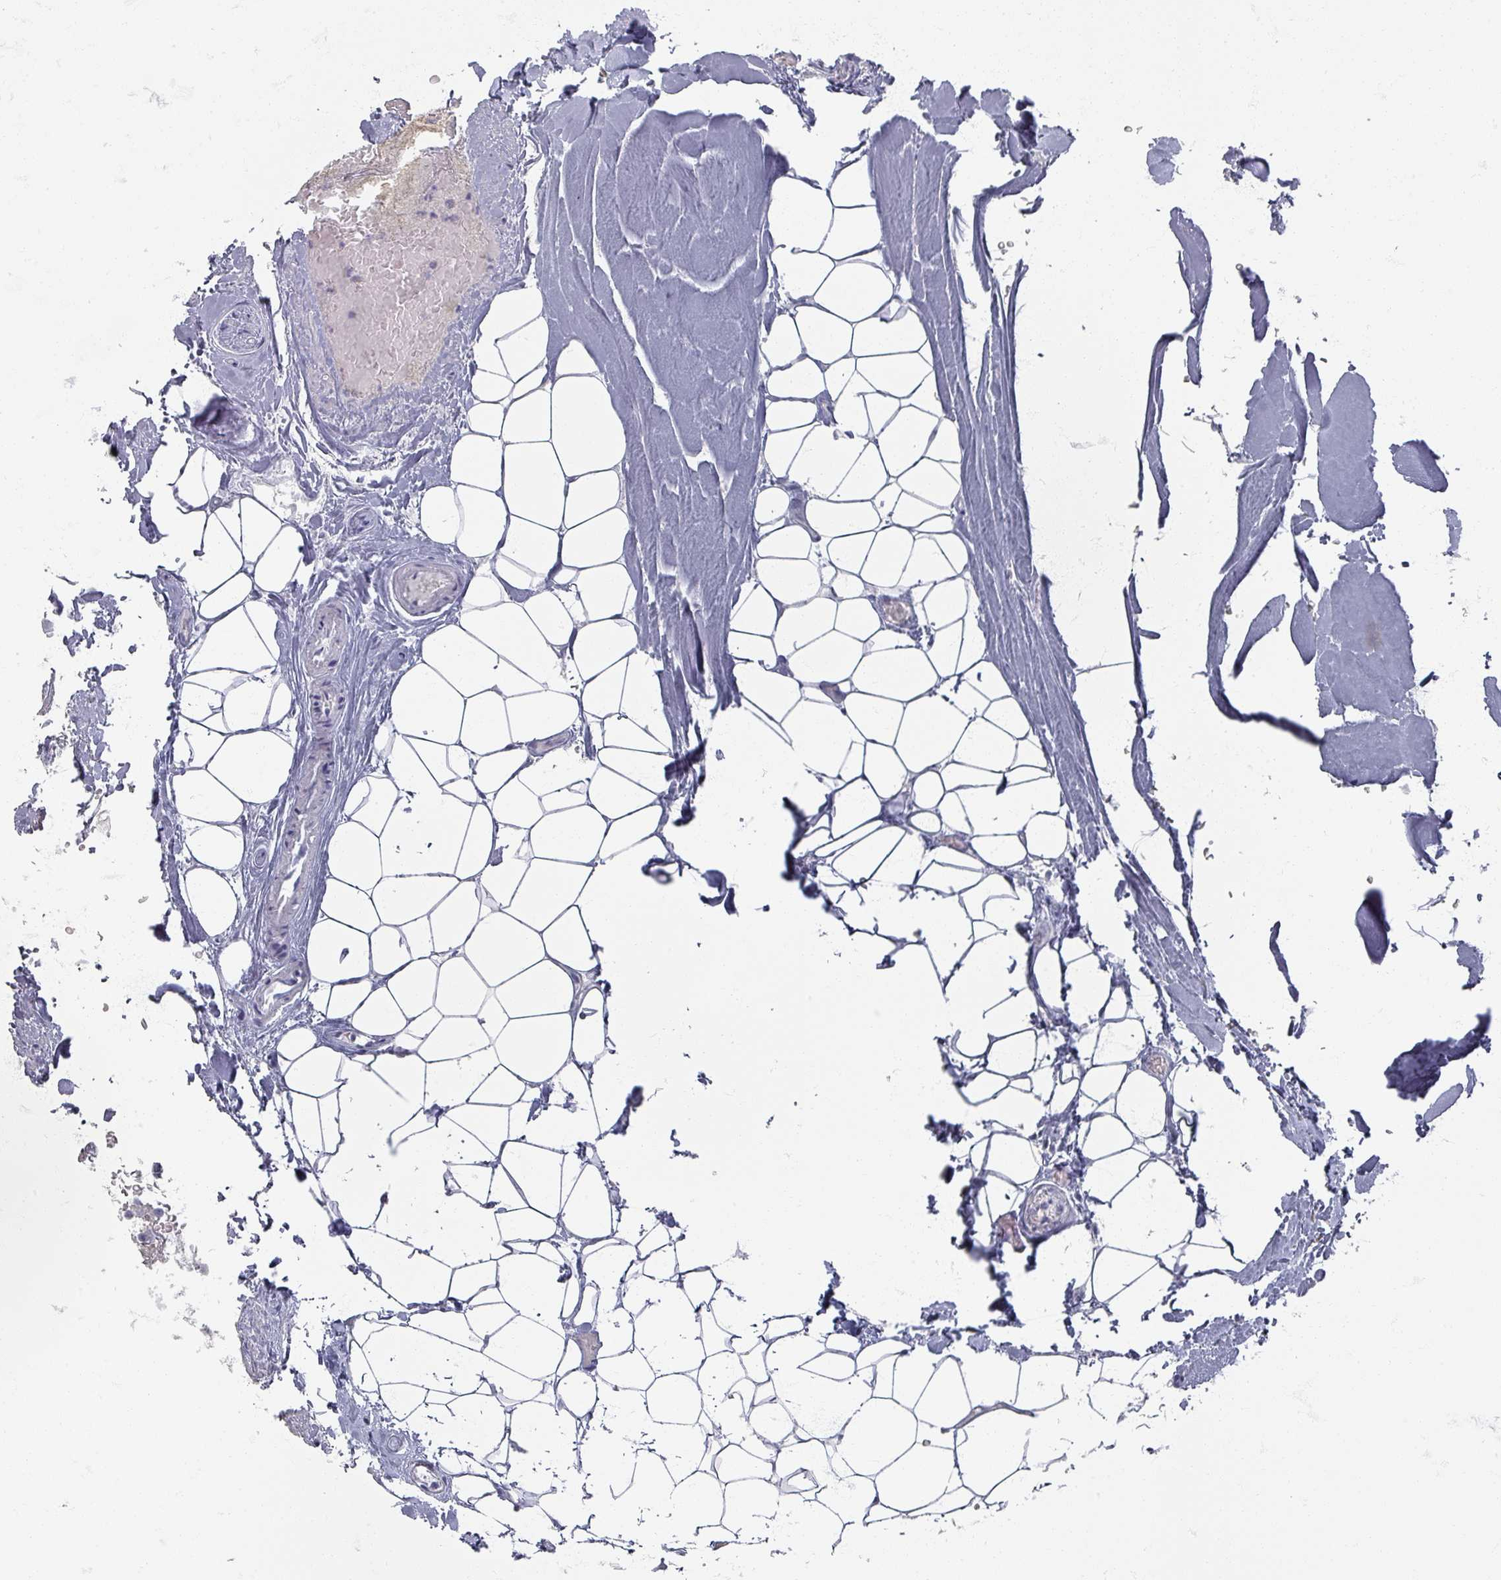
{"staining": {"intensity": "negative", "quantity": "none", "location": "none"}, "tissue": "adipose tissue", "cell_type": "Adipocytes", "image_type": "normal", "snomed": [{"axis": "morphology", "description": "Normal tissue, NOS"}, {"axis": "topography", "description": "Peripheral nerve tissue"}], "caption": "This is a micrograph of immunohistochemistry staining of benign adipose tissue, which shows no positivity in adipocytes.", "gene": "OMG", "patient": {"sex": "male", "age": 74}}